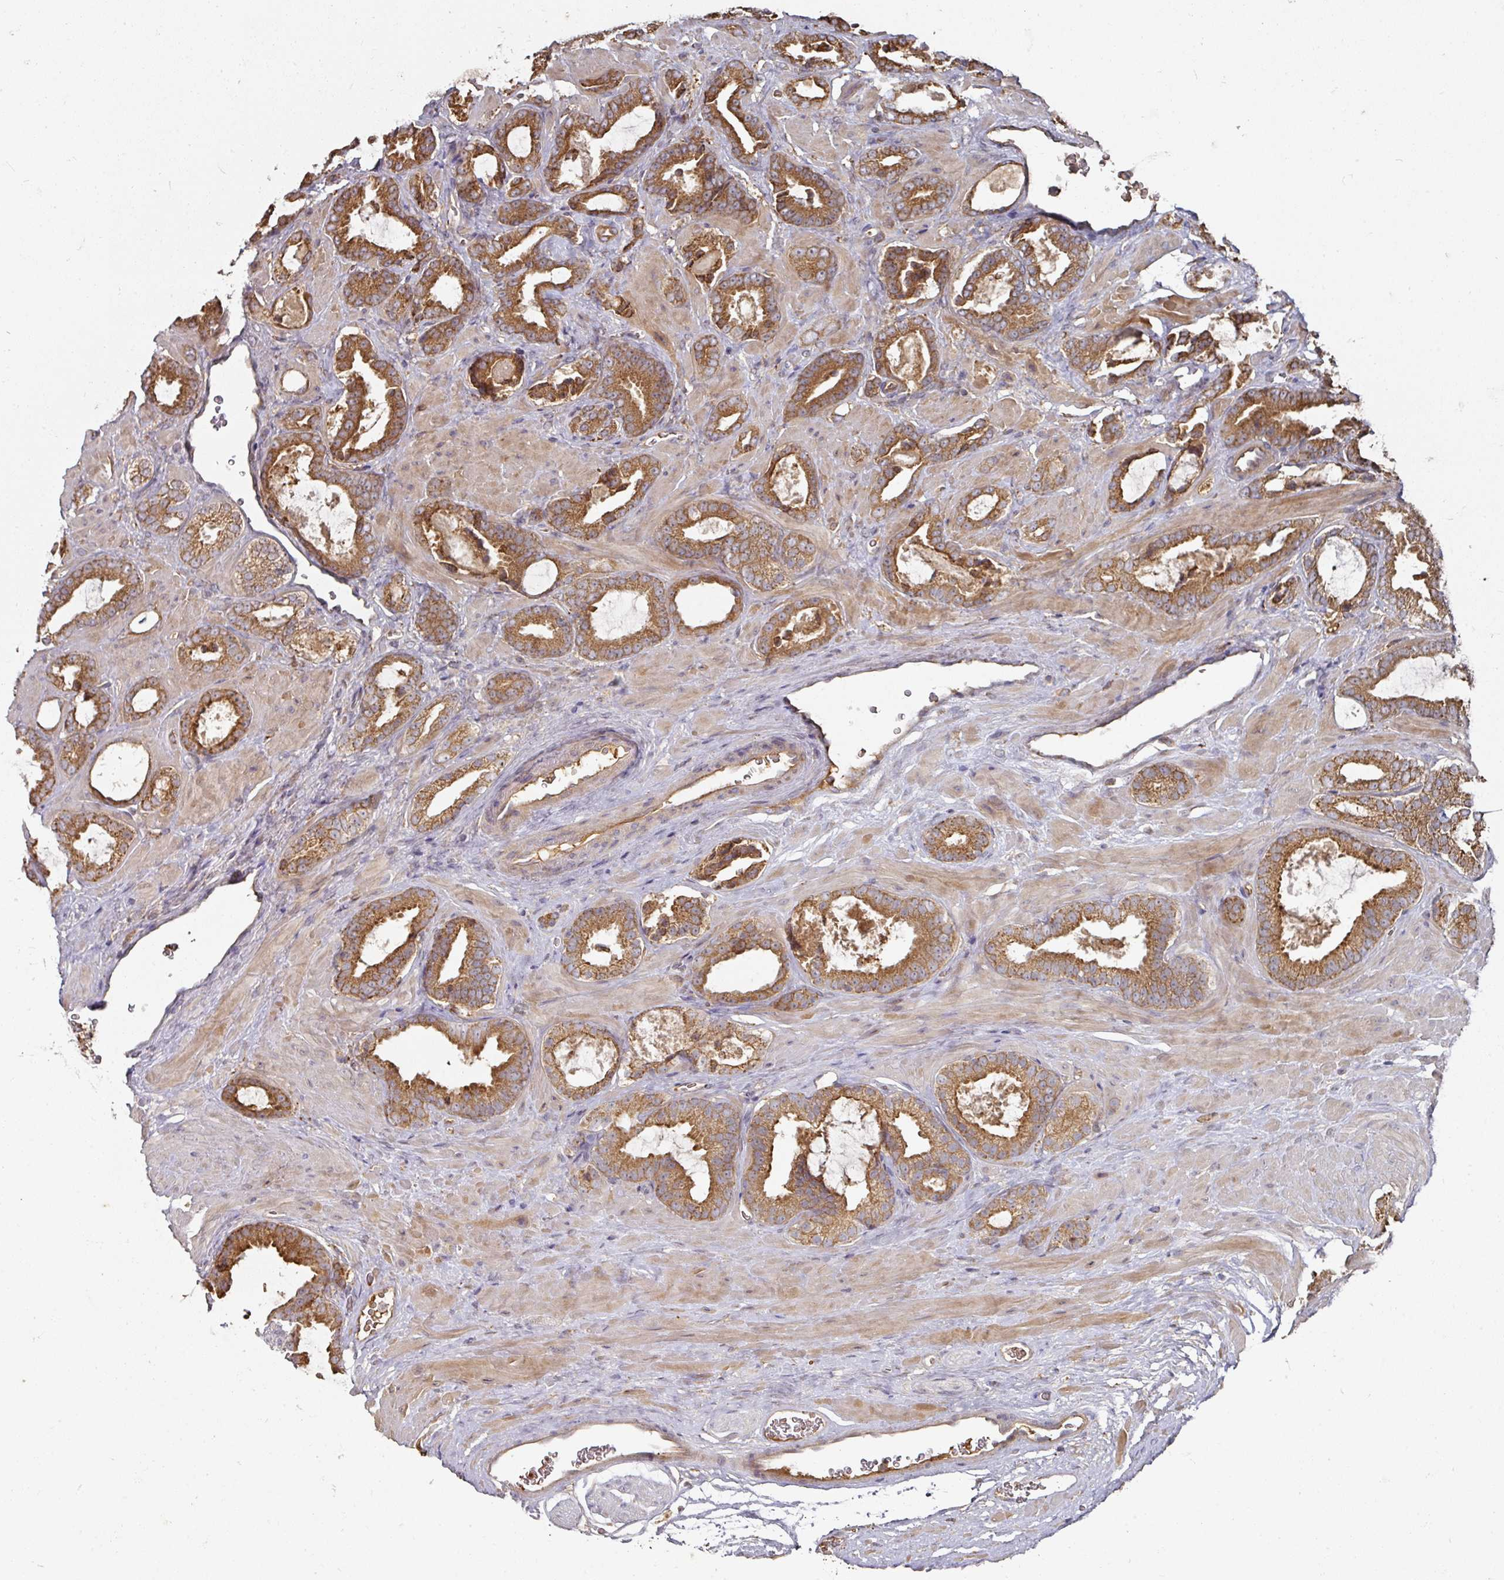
{"staining": {"intensity": "strong", "quantity": ">75%", "location": "cytoplasmic/membranous"}, "tissue": "prostate cancer", "cell_type": "Tumor cells", "image_type": "cancer", "snomed": [{"axis": "morphology", "description": "Adenocarcinoma, Low grade"}, {"axis": "topography", "description": "Prostate"}], "caption": "Immunohistochemistry of human prostate cancer (low-grade adenocarcinoma) displays high levels of strong cytoplasmic/membranous staining in approximately >75% of tumor cells.", "gene": "CEP95", "patient": {"sex": "male", "age": 62}}